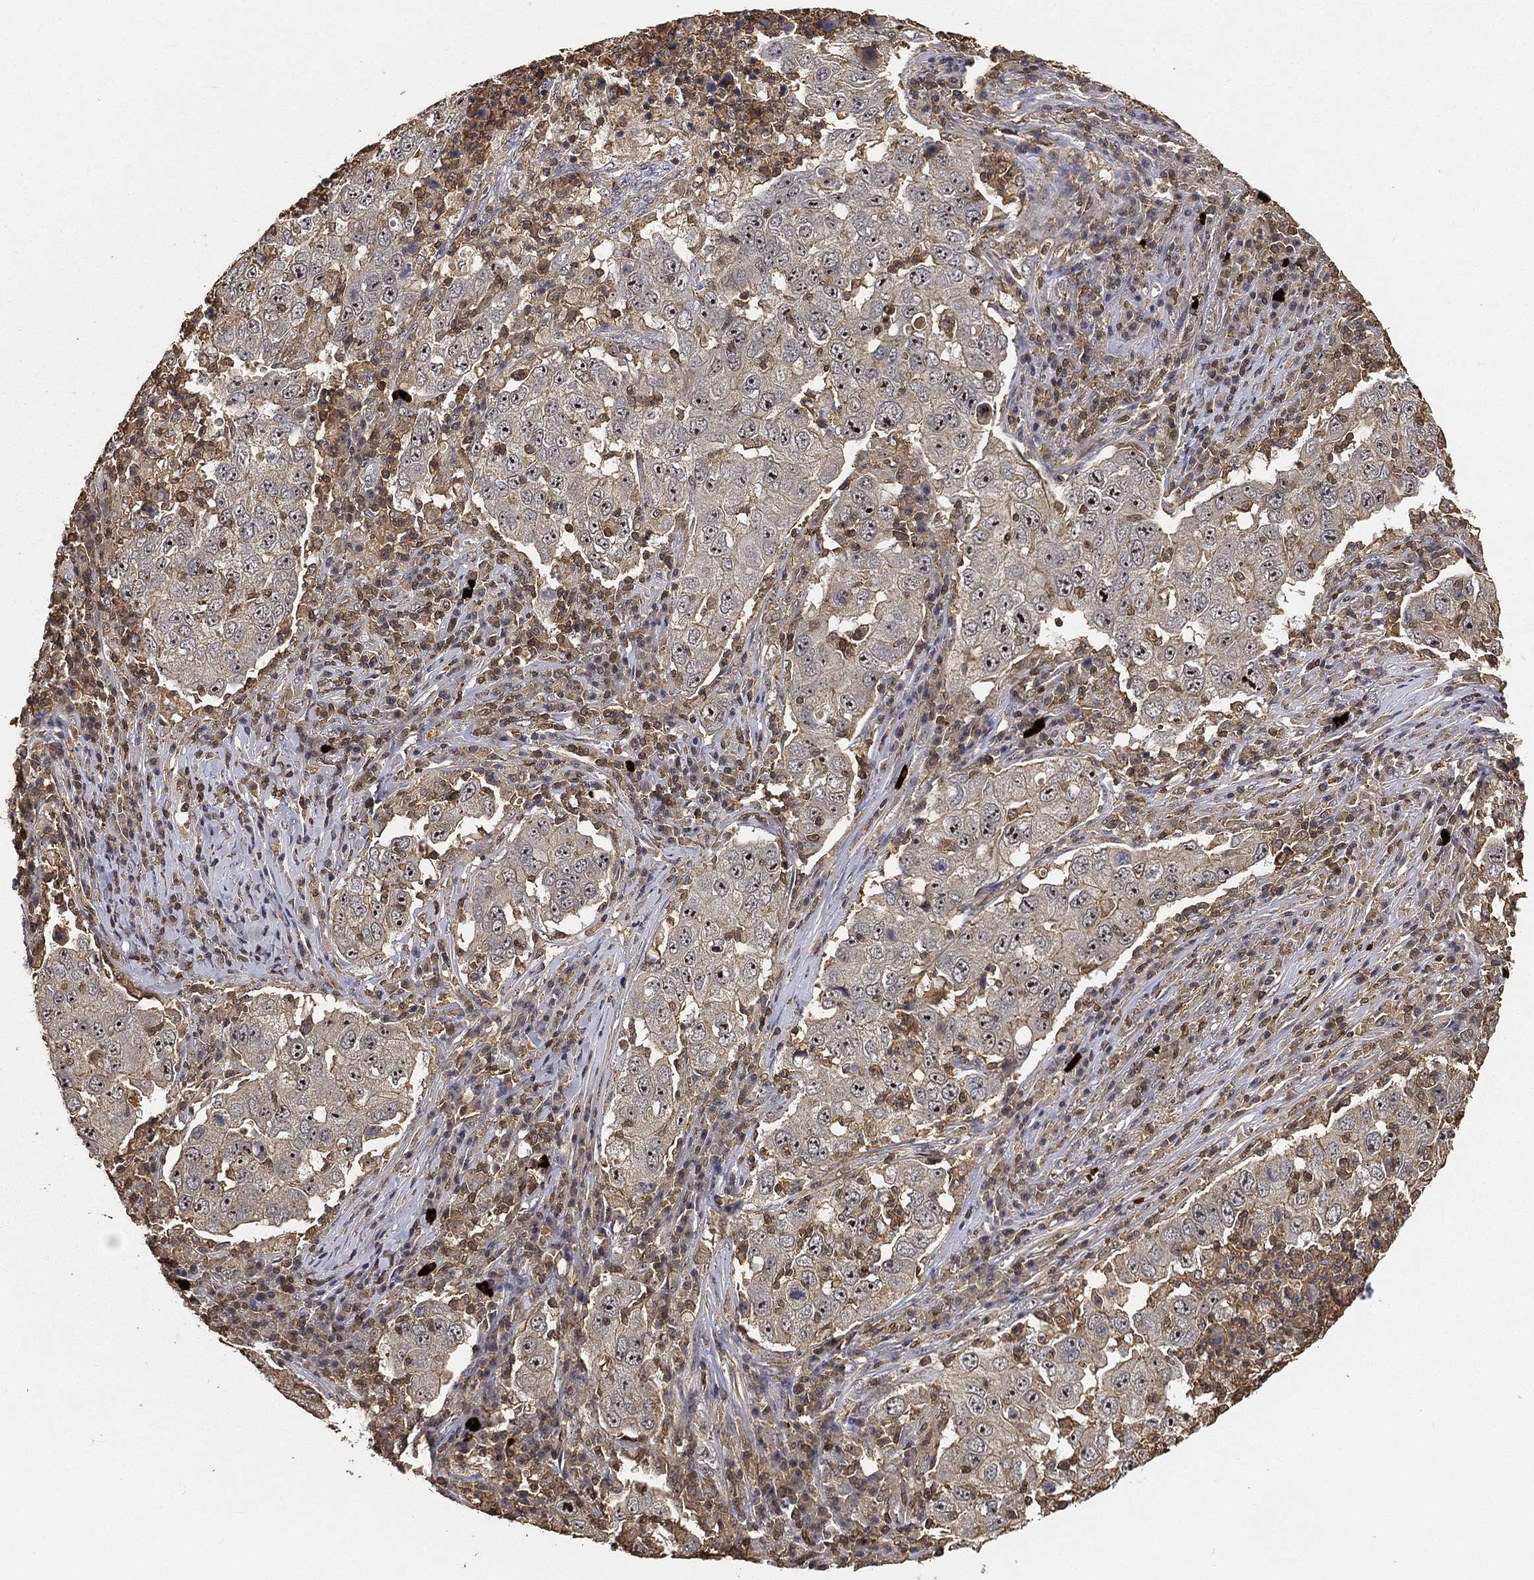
{"staining": {"intensity": "negative", "quantity": "none", "location": "none"}, "tissue": "lung cancer", "cell_type": "Tumor cells", "image_type": "cancer", "snomed": [{"axis": "morphology", "description": "Adenocarcinoma, NOS"}, {"axis": "topography", "description": "Lung"}], "caption": "High power microscopy image of an immunohistochemistry (IHC) micrograph of lung cancer, revealing no significant positivity in tumor cells.", "gene": "CRYL1", "patient": {"sex": "male", "age": 73}}